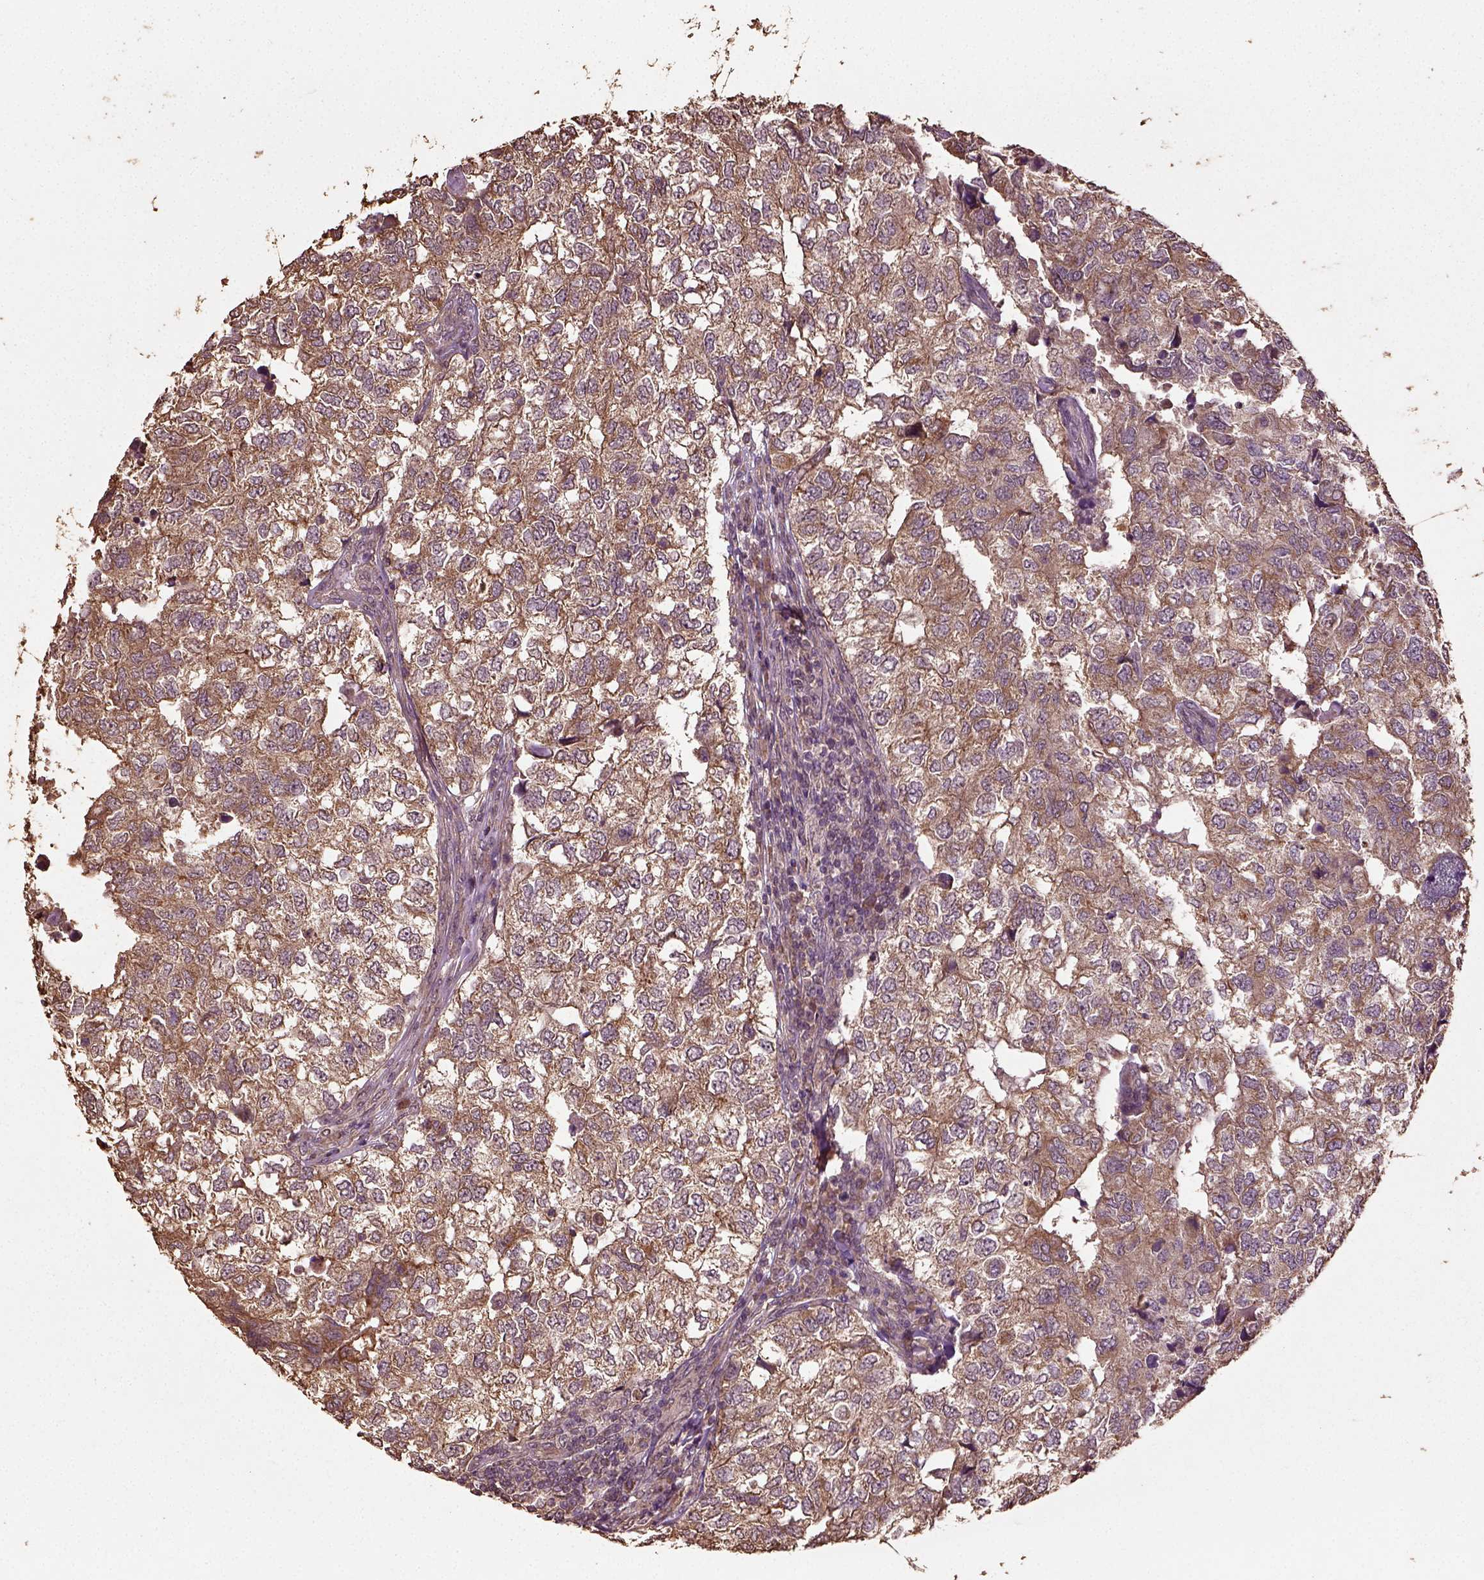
{"staining": {"intensity": "moderate", "quantity": ">75%", "location": "cytoplasmic/membranous"}, "tissue": "breast cancer", "cell_type": "Tumor cells", "image_type": "cancer", "snomed": [{"axis": "morphology", "description": "Duct carcinoma"}, {"axis": "topography", "description": "Breast"}], "caption": "Immunohistochemistry (IHC) photomicrograph of neoplastic tissue: human breast cancer (infiltrating ductal carcinoma) stained using immunohistochemistry shows medium levels of moderate protein expression localized specifically in the cytoplasmic/membranous of tumor cells, appearing as a cytoplasmic/membranous brown color.", "gene": "ERV3-1", "patient": {"sex": "female", "age": 30}}